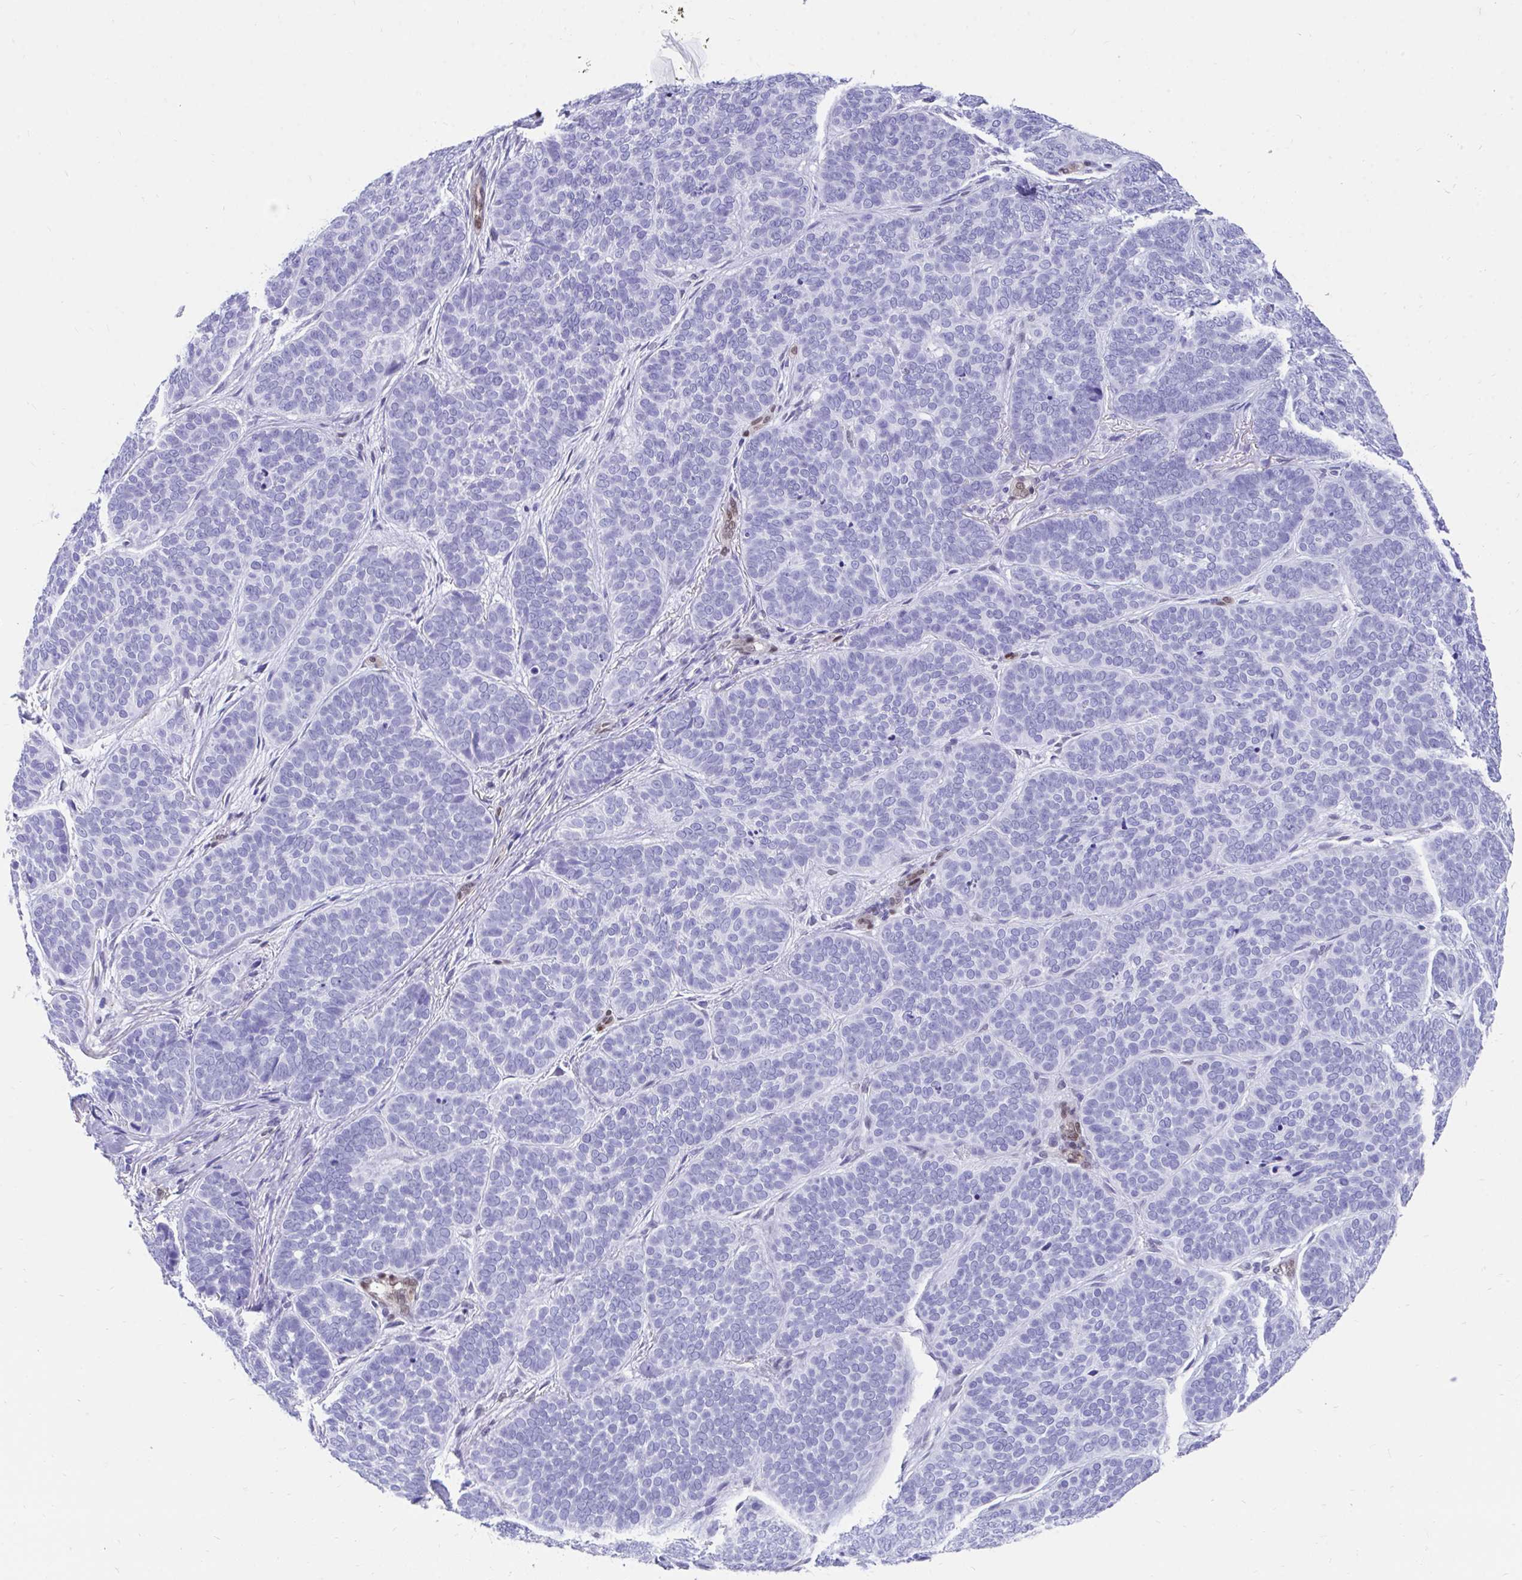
{"staining": {"intensity": "negative", "quantity": "none", "location": "none"}, "tissue": "skin cancer", "cell_type": "Tumor cells", "image_type": "cancer", "snomed": [{"axis": "morphology", "description": "Basal cell carcinoma"}, {"axis": "topography", "description": "Skin"}, {"axis": "topography", "description": "Skin of nose"}], "caption": "Tumor cells are negative for protein expression in human skin cancer.", "gene": "RBPMS", "patient": {"sex": "female", "age": 81}}